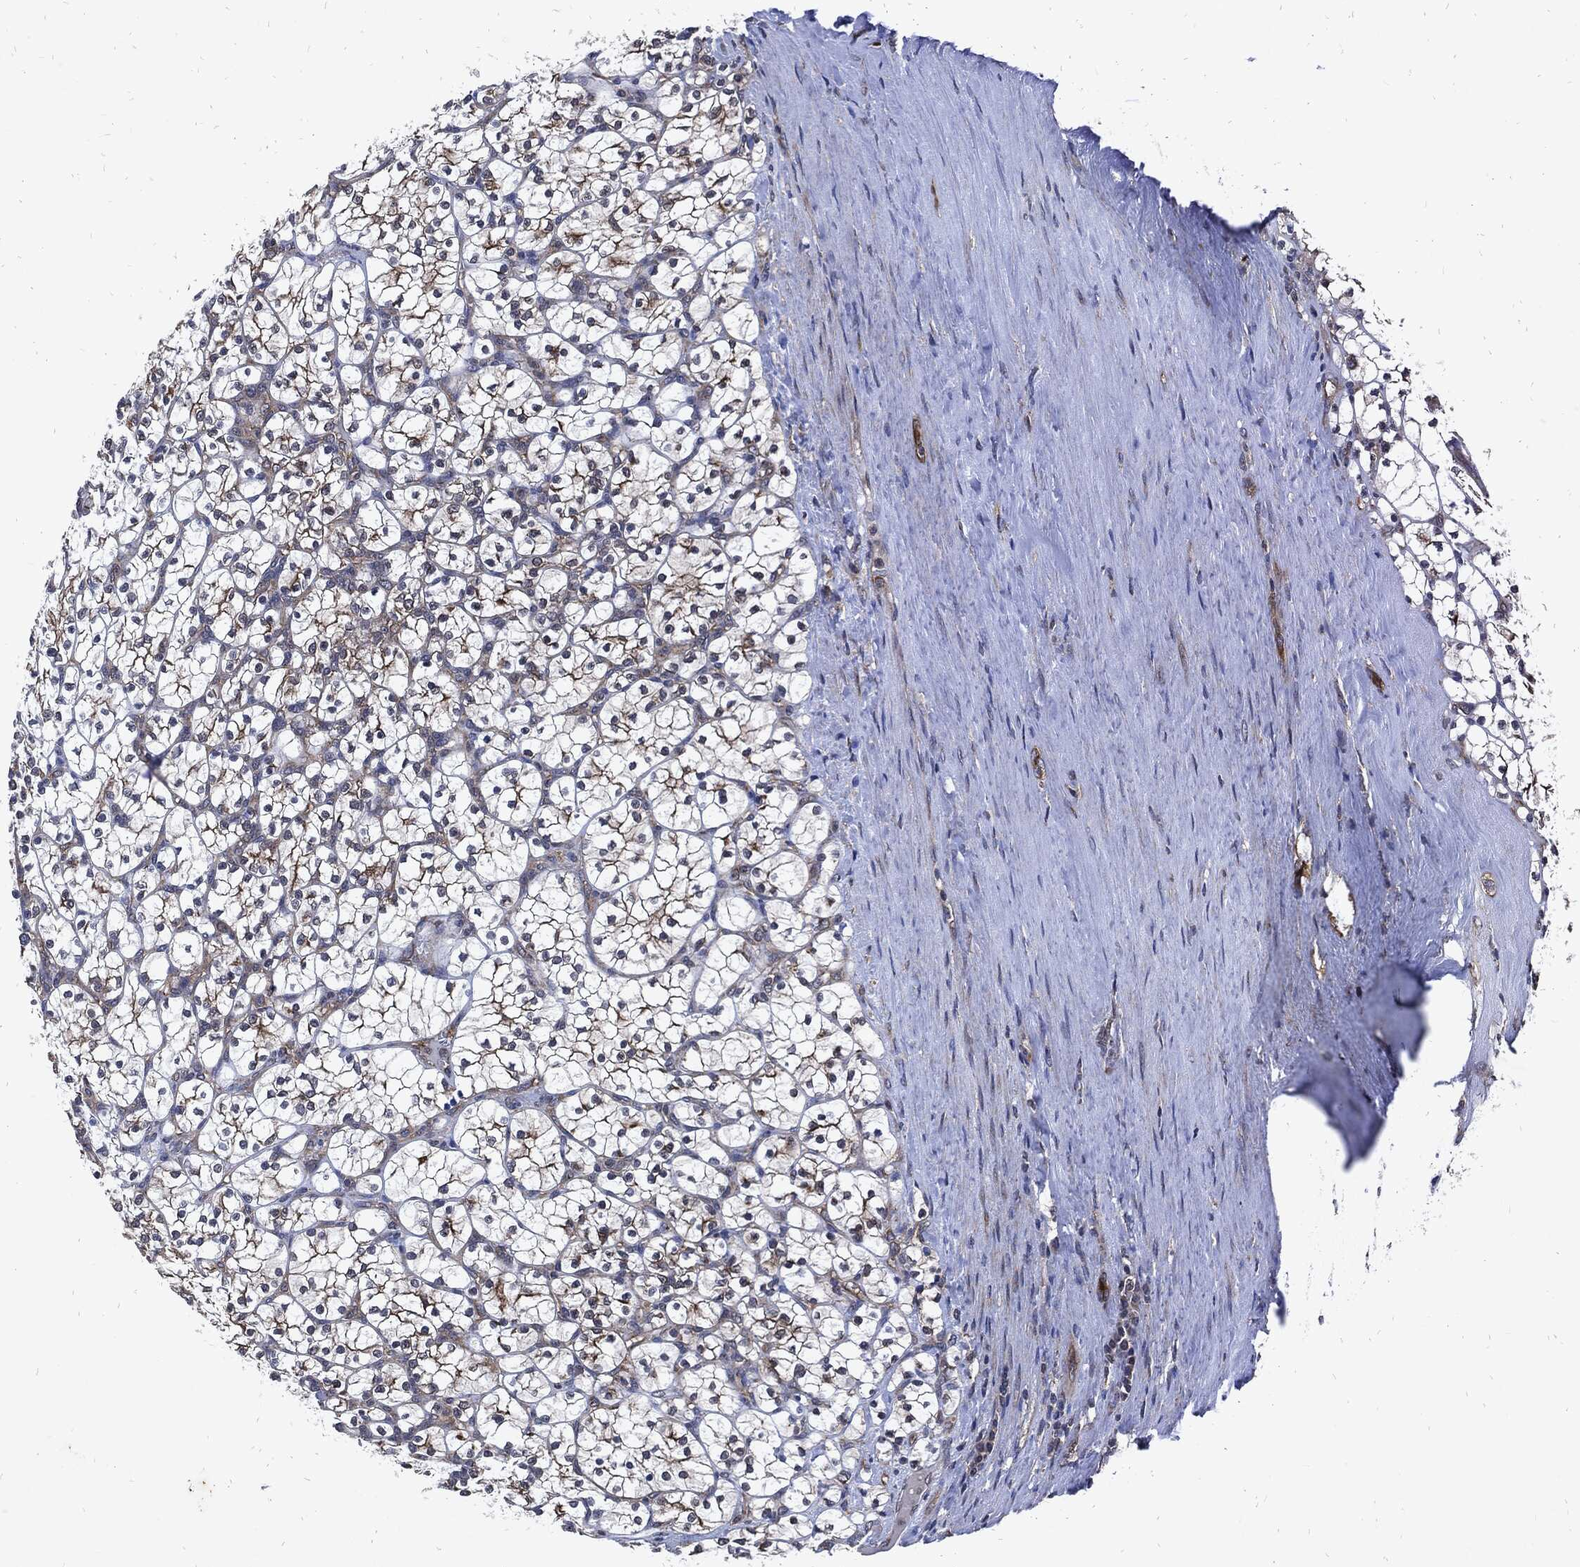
{"staining": {"intensity": "strong", "quantity": "25%-75%", "location": "cytoplasmic/membranous"}, "tissue": "renal cancer", "cell_type": "Tumor cells", "image_type": "cancer", "snomed": [{"axis": "morphology", "description": "Adenocarcinoma, NOS"}, {"axis": "topography", "description": "Kidney"}], "caption": "Human adenocarcinoma (renal) stained with a brown dye shows strong cytoplasmic/membranous positive staining in approximately 25%-75% of tumor cells.", "gene": "DCTN1", "patient": {"sex": "female", "age": 89}}